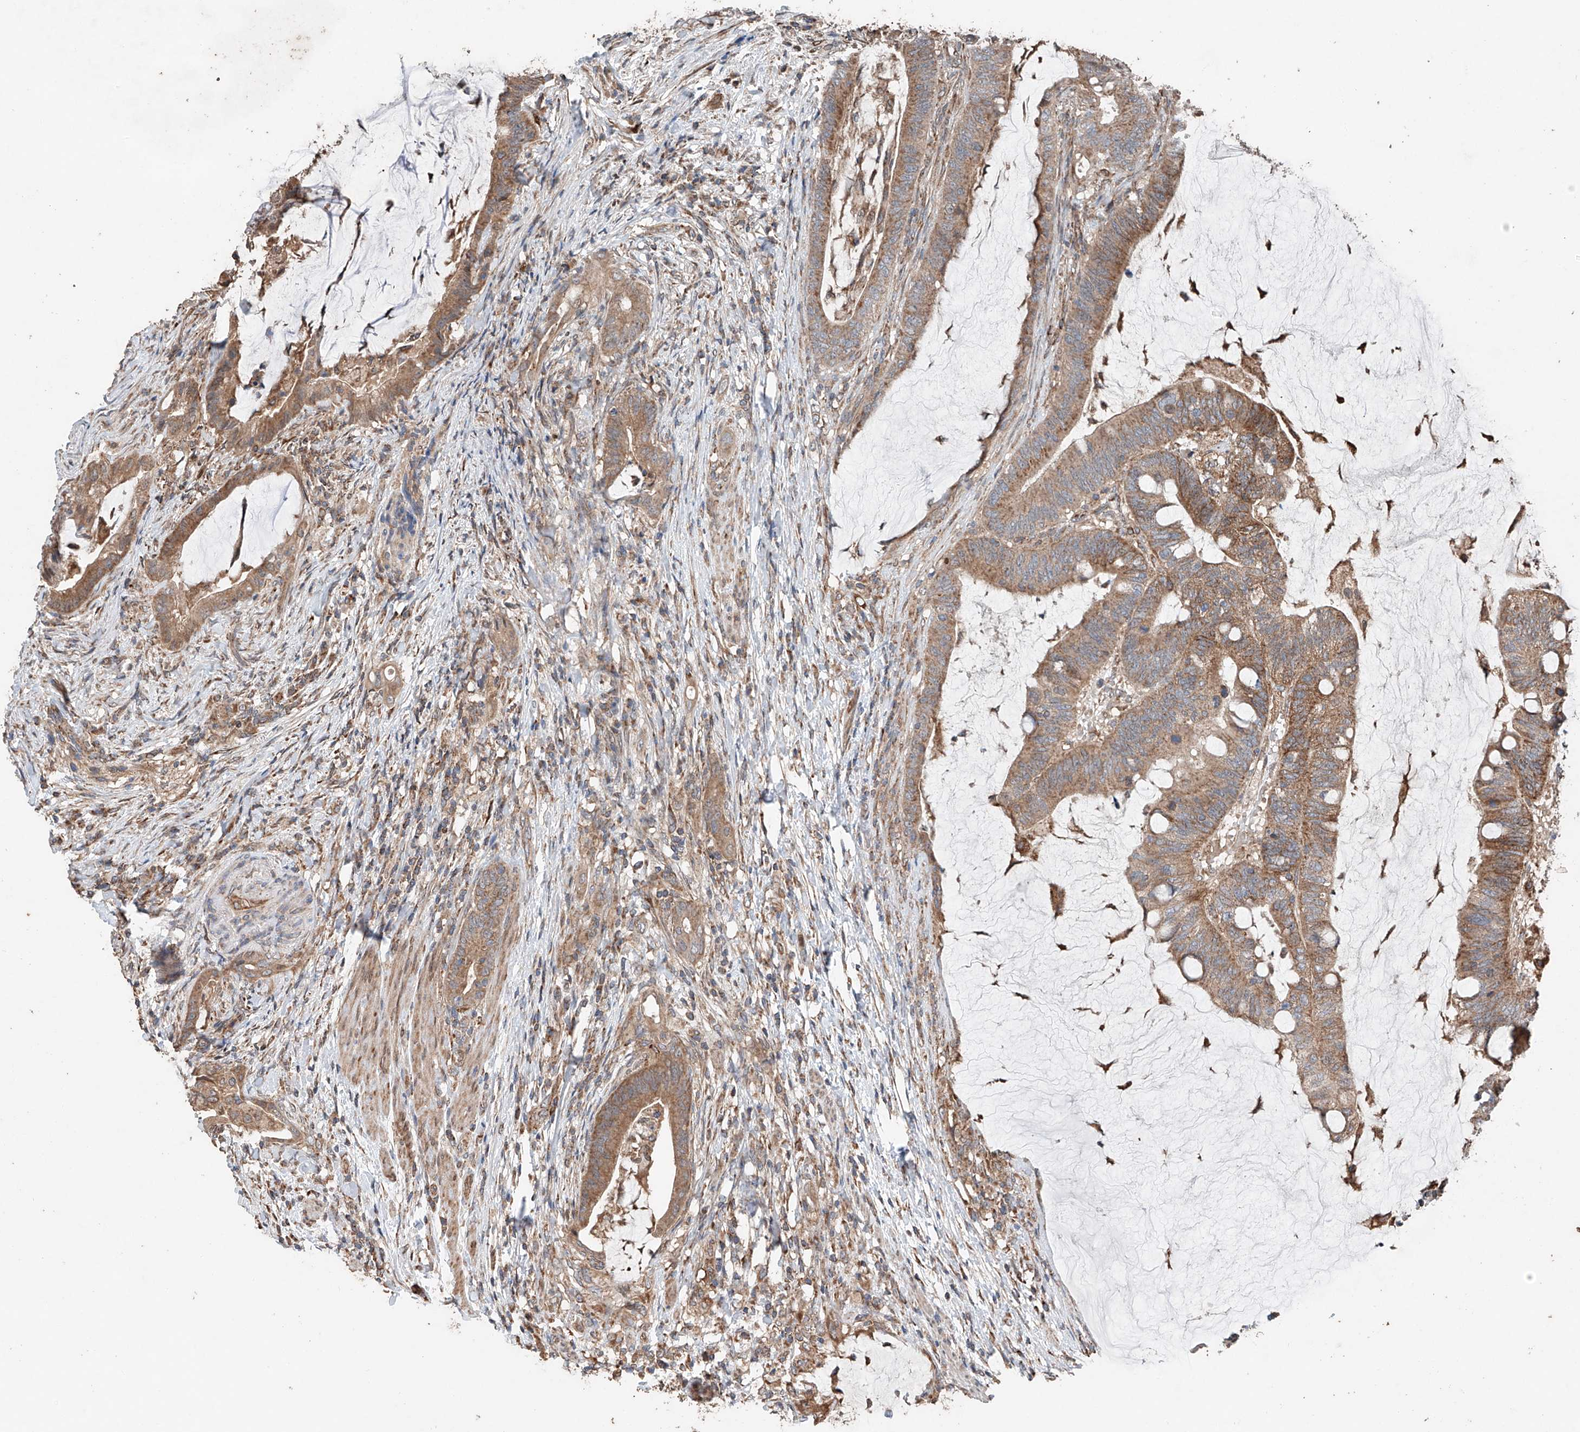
{"staining": {"intensity": "moderate", "quantity": ">75%", "location": "cytoplasmic/membranous"}, "tissue": "colorectal cancer", "cell_type": "Tumor cells", "image_type": "cancer", "snomed": [{"axis": "morphology", "description": "Adenocarcinoma, NOS"}, {"axis": "topography", "description": "Colon"}], "caption": "A medium amount of moderate cytoplasmic/membranous staining is present in approximately >75% of tumor cells in colorectal cancer tissue. The protein of interest is stained brown, and the nuclei are stained in blue (DAB (3,3'-diaminobenzidine) IHC with brightfield microscopy, high magnification).", "gene": "AP4B1", "patient": {"sex": "female", "age": 66}}